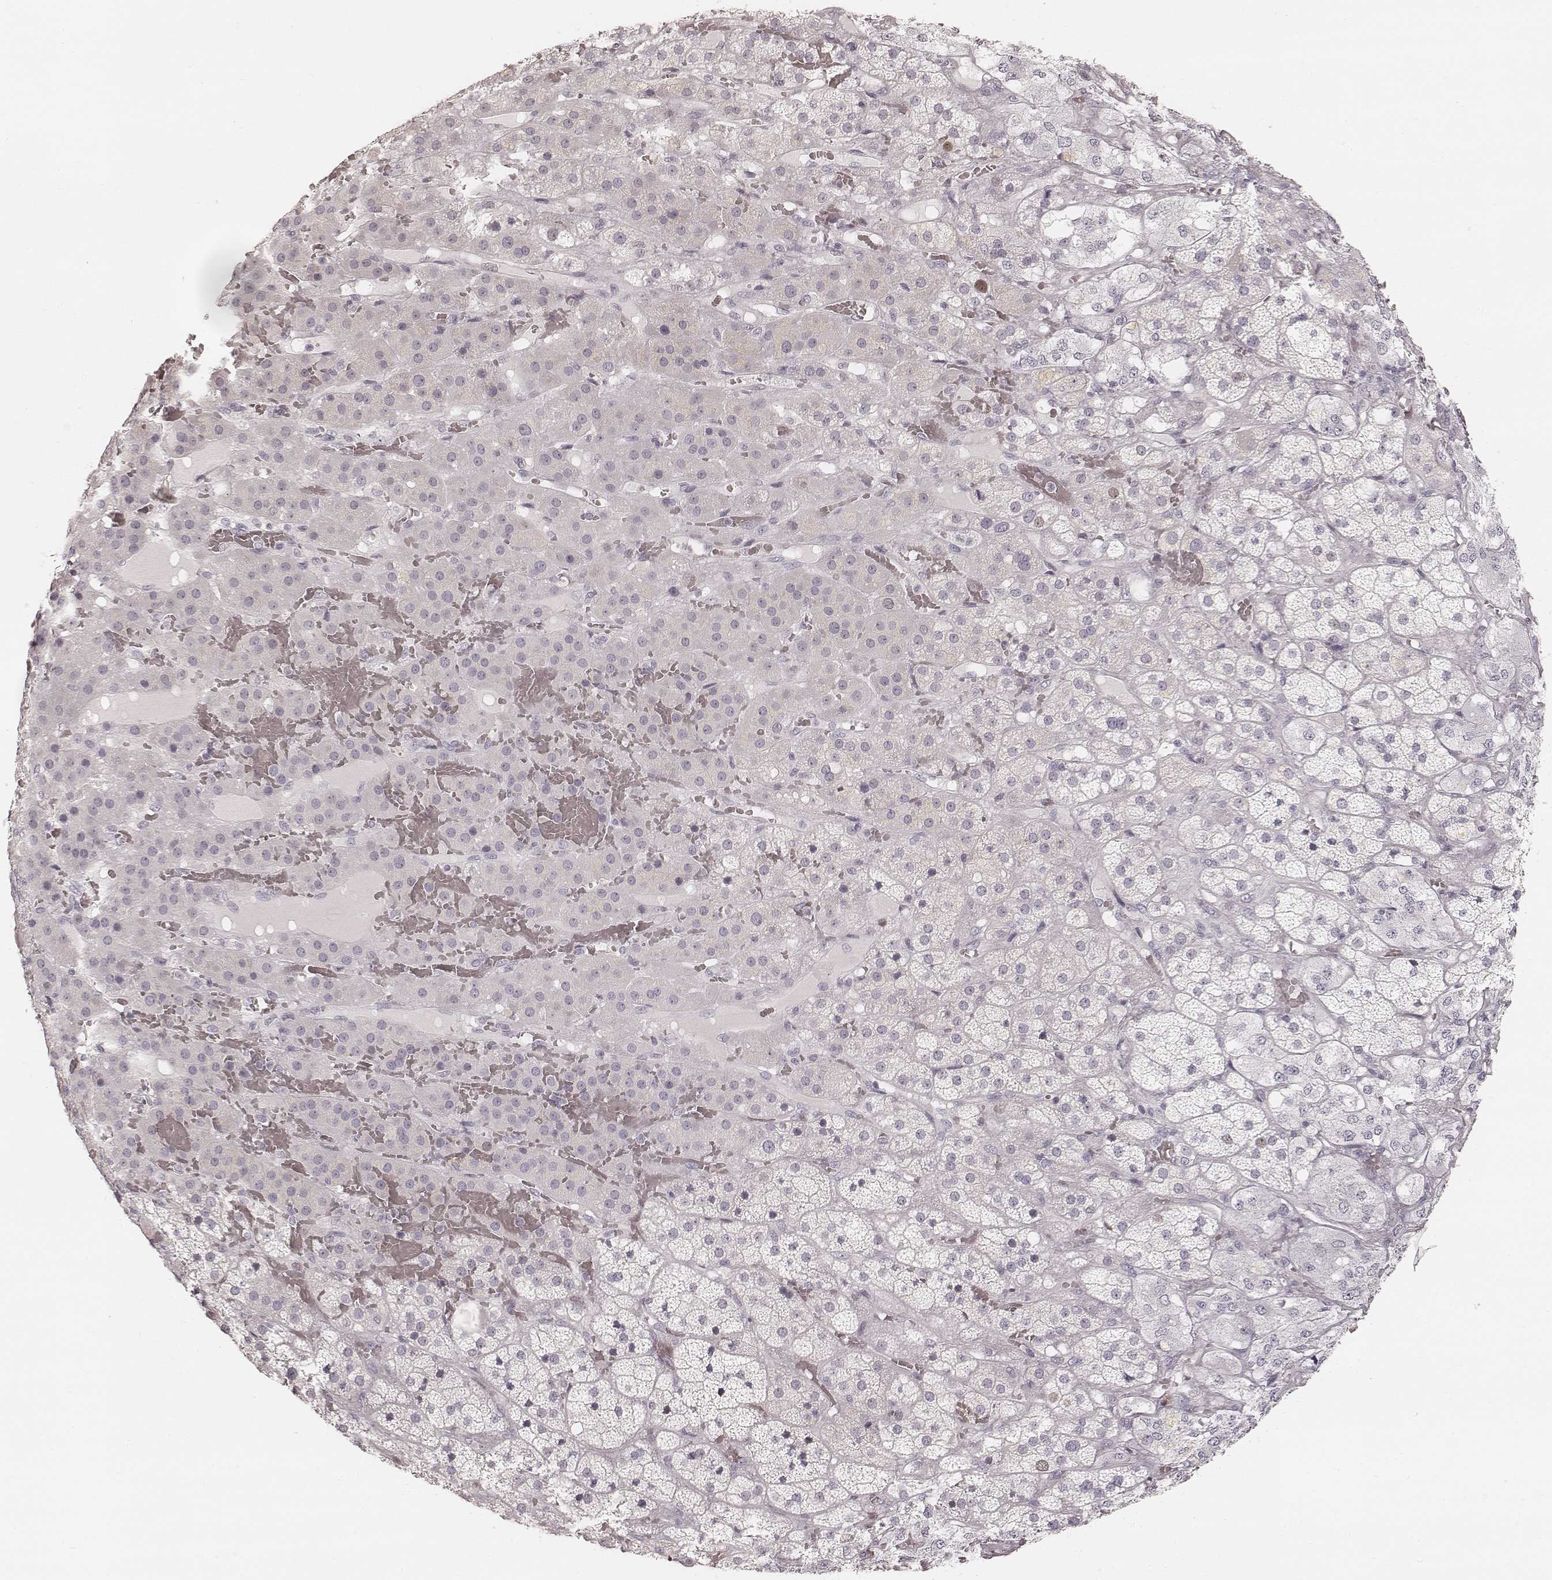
{"staining": {"intensity": "negative", "quantity": "none", "location": "none"}, "tissue": "adrenal gland", "cell_type": "Glandular cells", "image_type": "normal", "snomed": [{"axis": "morphology", "description": "Normal tissue, NOS"}, {"axis": "topography", "description": "Adrenal gland"}], "caption": "Adrenal gland stained for a protein using immunohistochemistry reveals no positivity glandular cells.", "gene": "TEX37", "patient": {"sex": "male", "age": 57}}